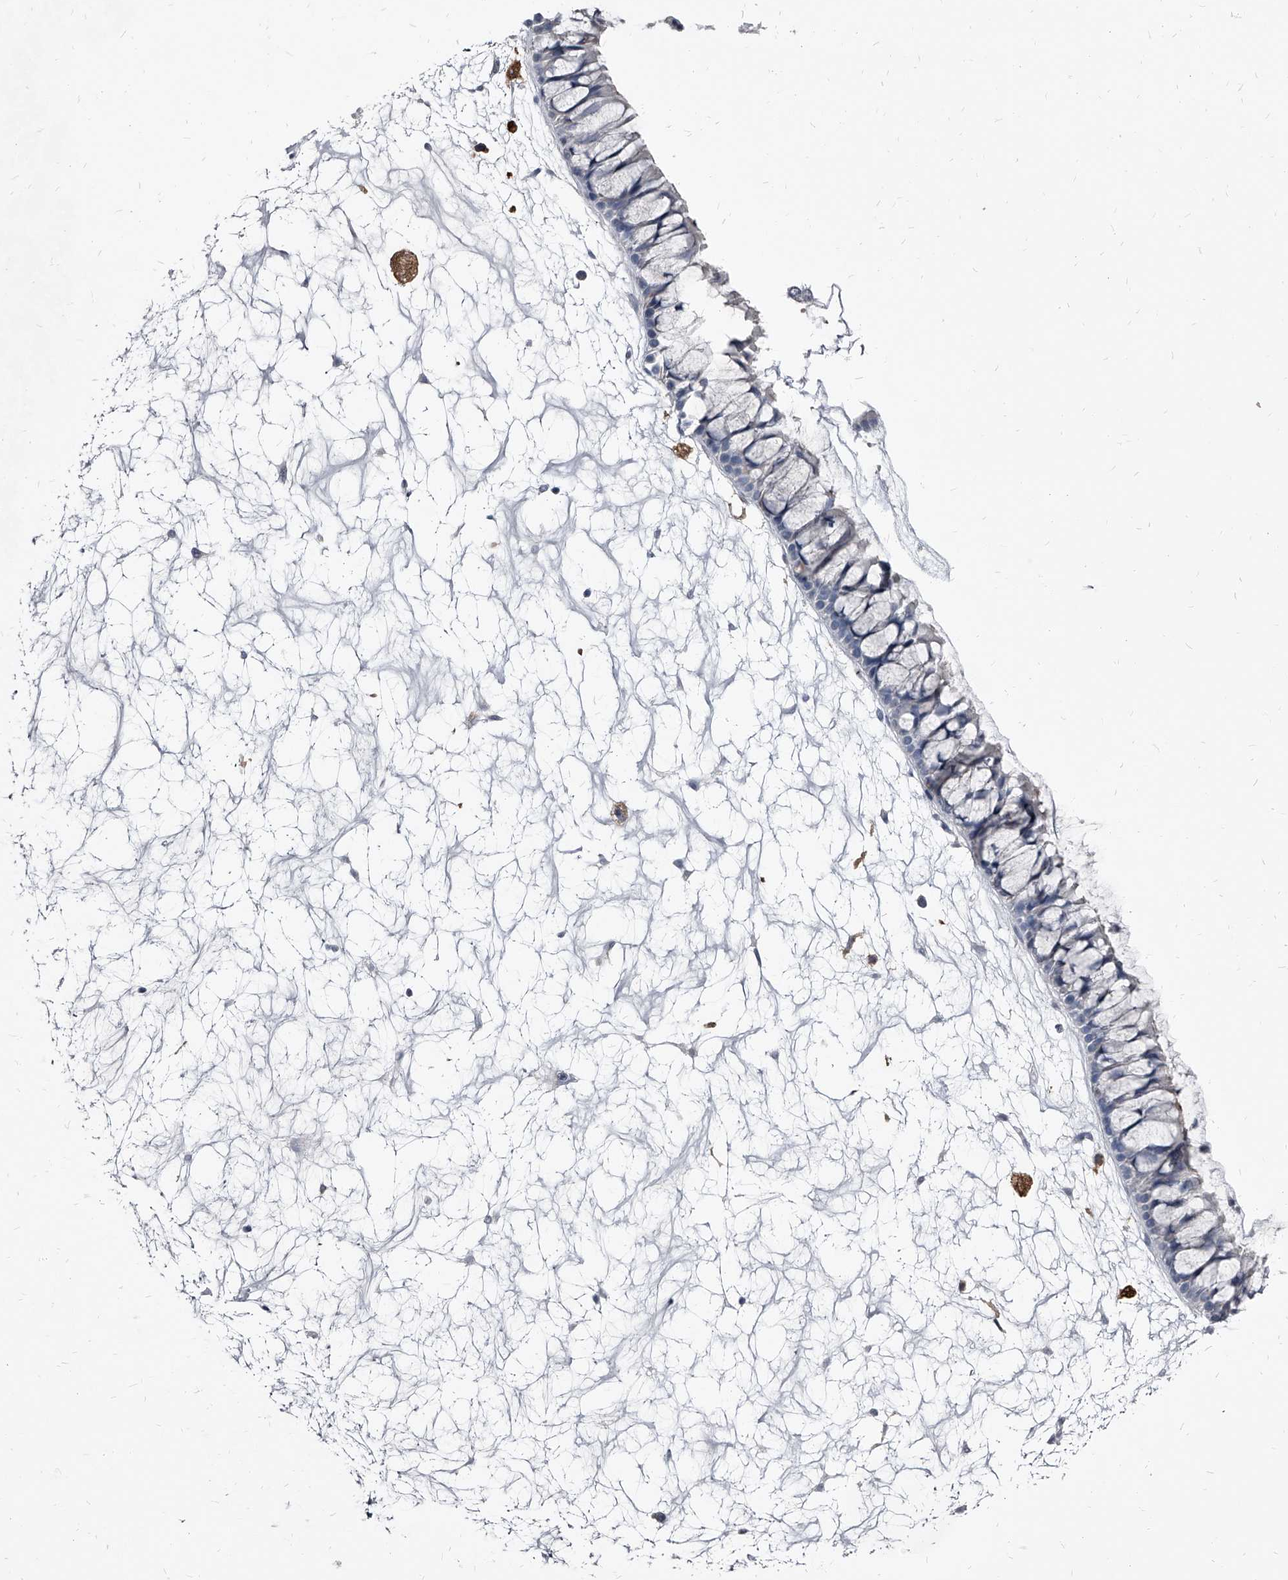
{"staining": {"intensity": "negative", "quantity": "none", "location": "none"}, "tissue": "nasopharynx", "cell_type": "Respiratory epithelial cells", "image_type": "normal", "snomed": [{"axis": "morphology", "description": "Normal tissue, NOS"}, {"axis": "topography", "description": "Nasopharynx"}], "caption": "Respiratory epithelial cells show no significant protein staining in normal nasopharynx. Brightfield microscopy of immunohistochemistry stained with DAB (3,3'-diaminobenzidine) (brown) and hematoxylin (blue), captured at high magnification.", "gene": "PGLYRP3", "patient": {"sex": "male", "age": 64}}